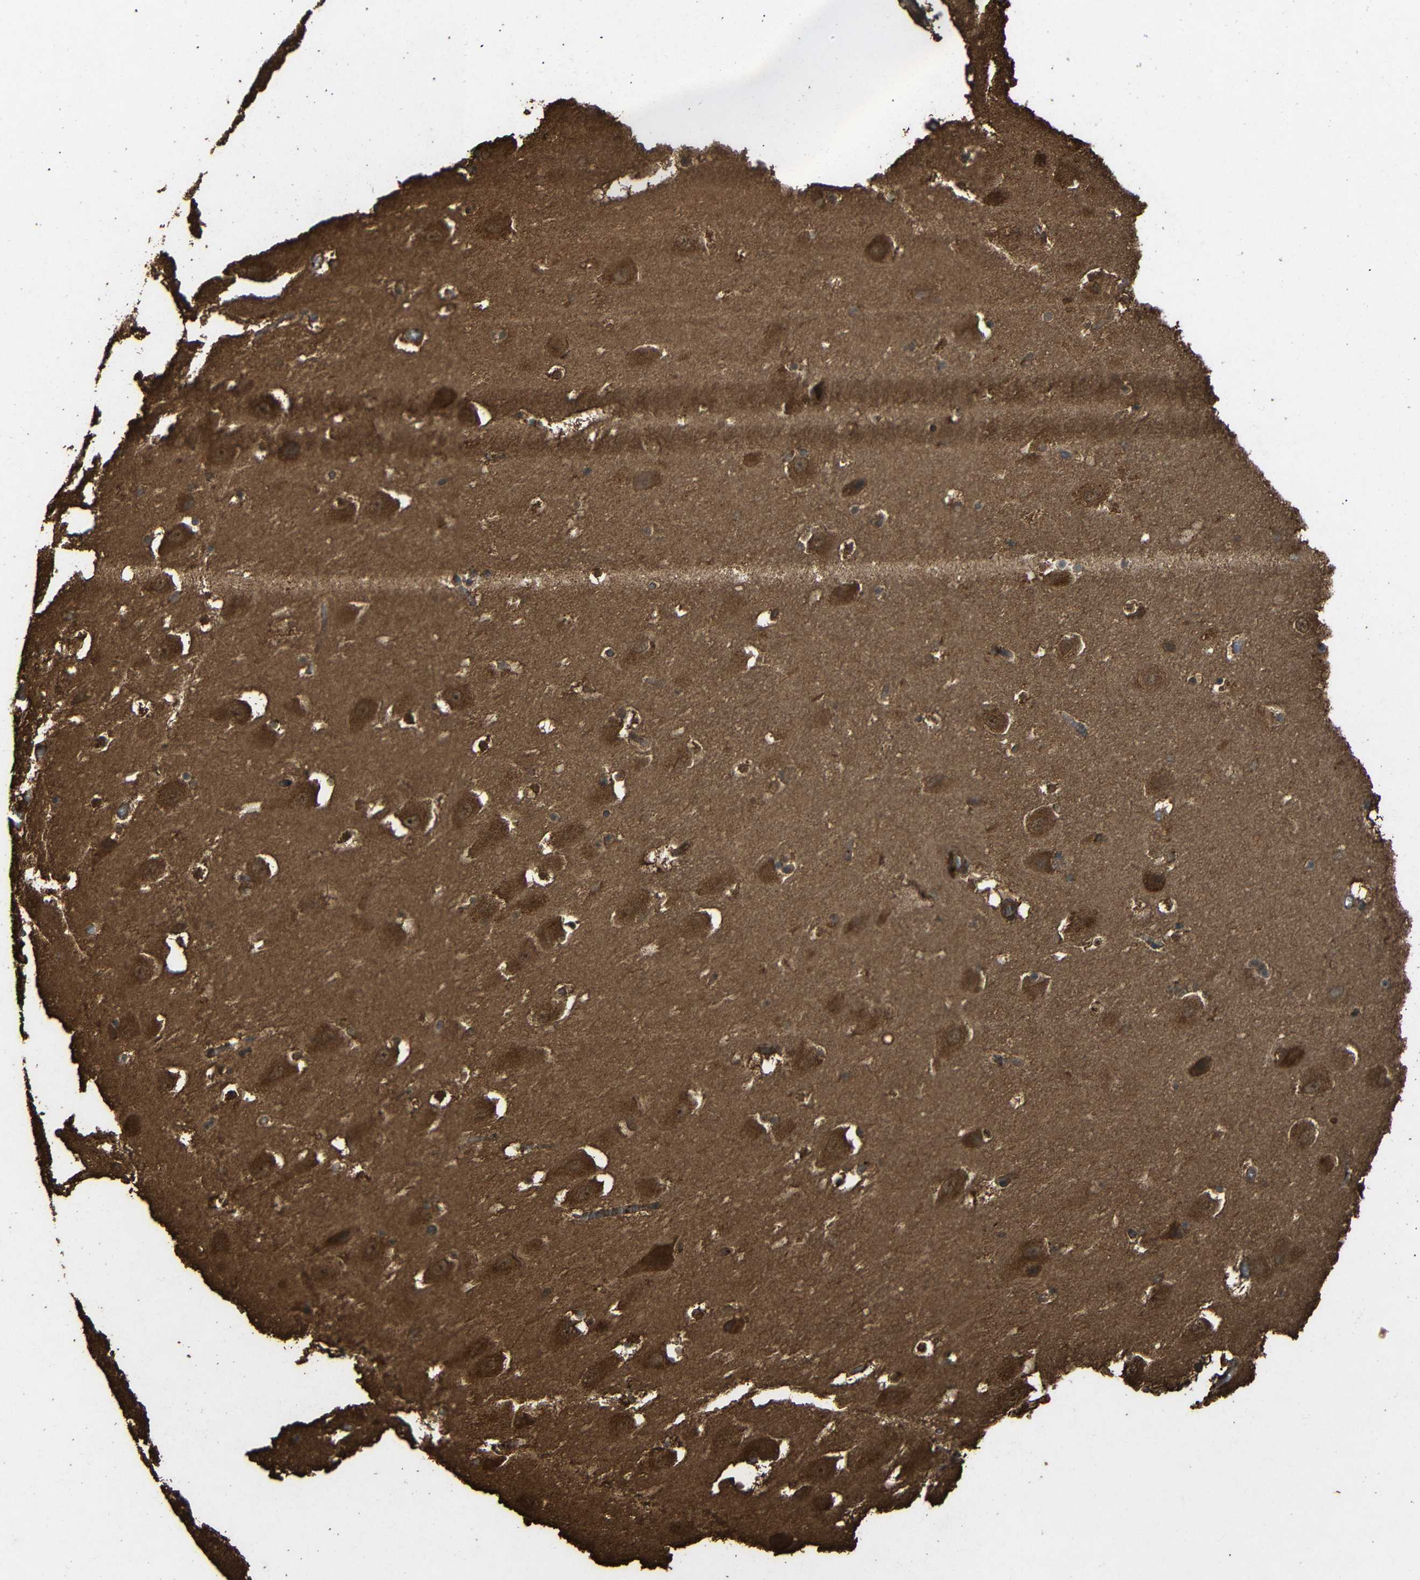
{"staining": {"intensity": "moderate", "quantity": "25%-75%", "location": "cytoplasmic/membranous"}, "tissue": "hippocampus", "cell_type": "Glial cells", "image_type": "normal", "snomed": [{"axis": "morphology", "description": "Normal tissue, NOS"}, {"axis": "topography", "description": "Hippocampus"}], "caption": "Immunohistochemistry (IHC) histopathology image of unremarkable hippocampus: hippocampus stained using immunohistochemistry displays medium levels of moderate protein expression localized specifically in the cytoplasmic/membranous of glial cells, appearing as a cytoplasmic/membranous brown color.", "gene": "EIF2S1", "patient": {"sex": "male", "age": 45}}